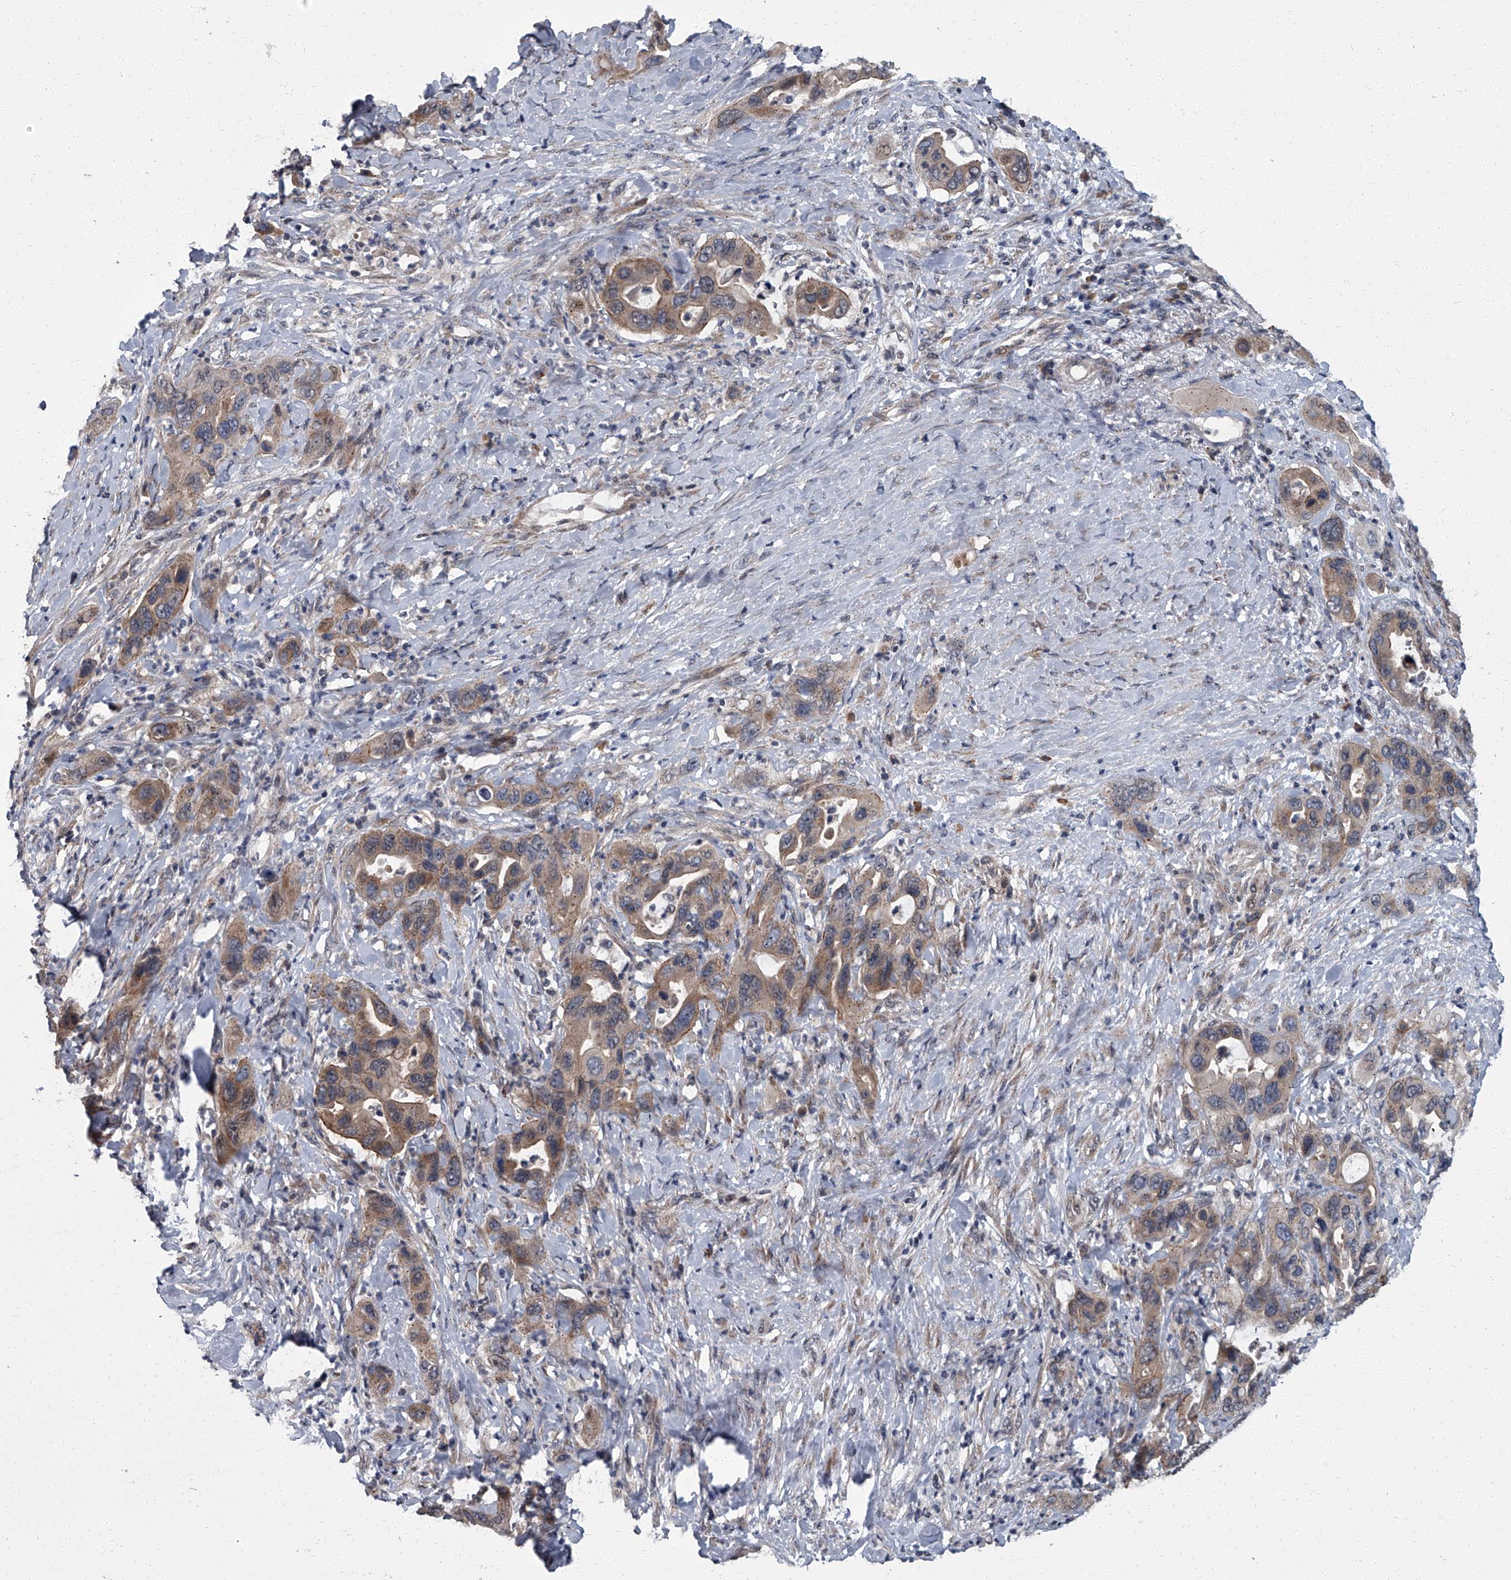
{"staining": {"intensity": "moderate", "quantity": "25%-75%", "location": "cytoplasmic/membranous"}, "tissue": "pancreatic cancer", "cell_type": "Tumor cells", "image_type": "cancer", "snomed": [{"axis": "morphology", "description": "Adenocarcinoma, NOS"}, {"axis": "topography", "description": "Pancreas"}], "caption": "Immunohistochemistry (IHC) (DAB) staining of human pancreatic adenocarcinoma shows moderate cytoplasmic/membranous protein staining in about 25%-75% of tumor cells.", "gene": "ZNF274", "patient": {"sex": "female", "age": 71}}